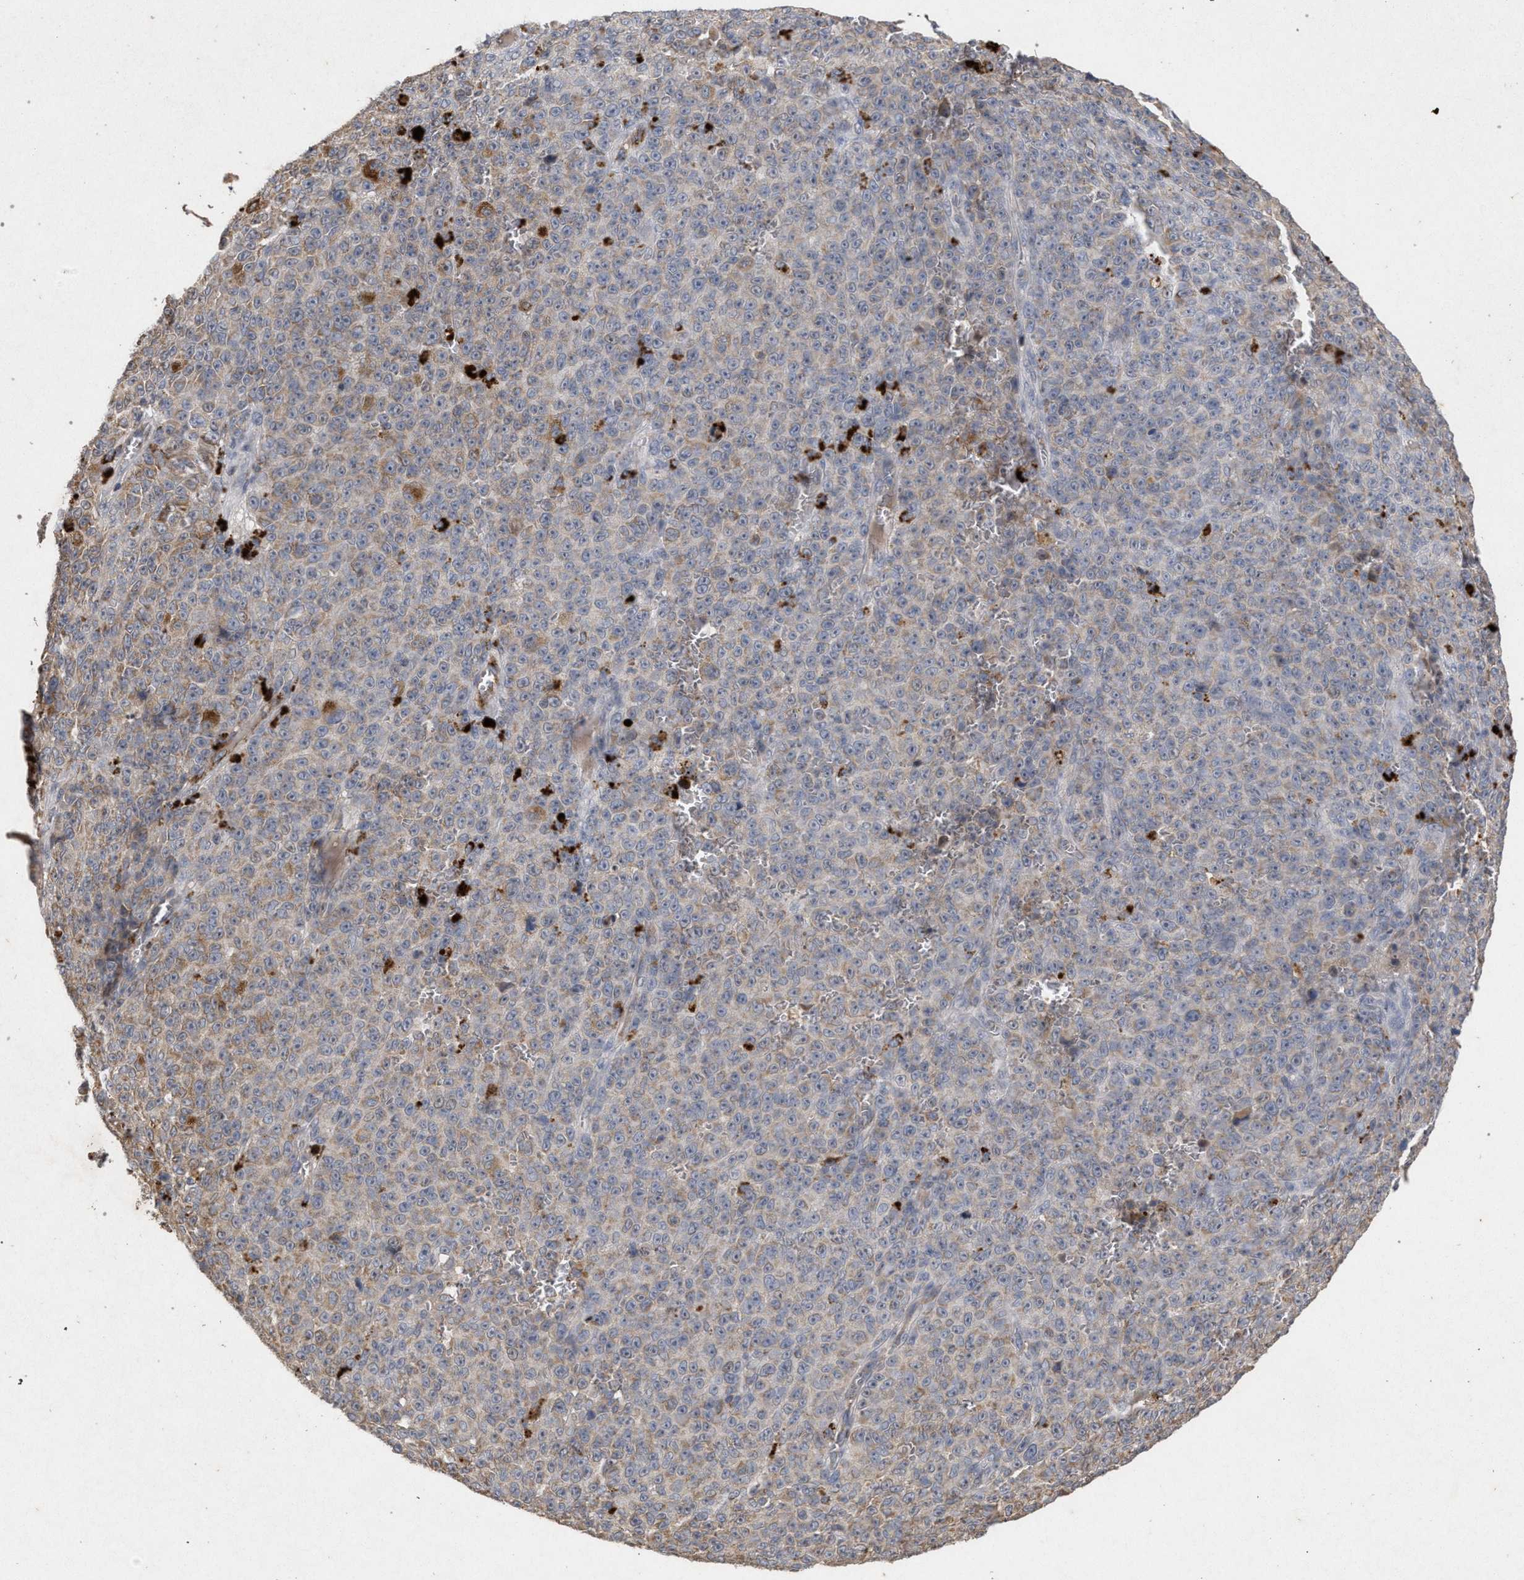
{"staining": {"intensity": "moderate", "quantity": "<25%", "location": "cytoplasmic/membranous"}, "tissue": "melanoma", "cell_type": "Tumor cells", "image_type": "cancer", "snomed": [{"axis": "morphology", "description": "Malignant melanoma, NOS"}, {"axis": "topography", "description": "Skin"}], "caption": "DAB immunohistochemical staining of human melanoma reveals moderate cytoplasmic/membranous protein expression in about <25% of tumor cells. The staining was performed using DAB, with brown indicating positive protein expression. Nuclei are stained blue with hematoxylin.", "gene": "PKD2L1", "patient": {"sex": "female", "age": 82}}